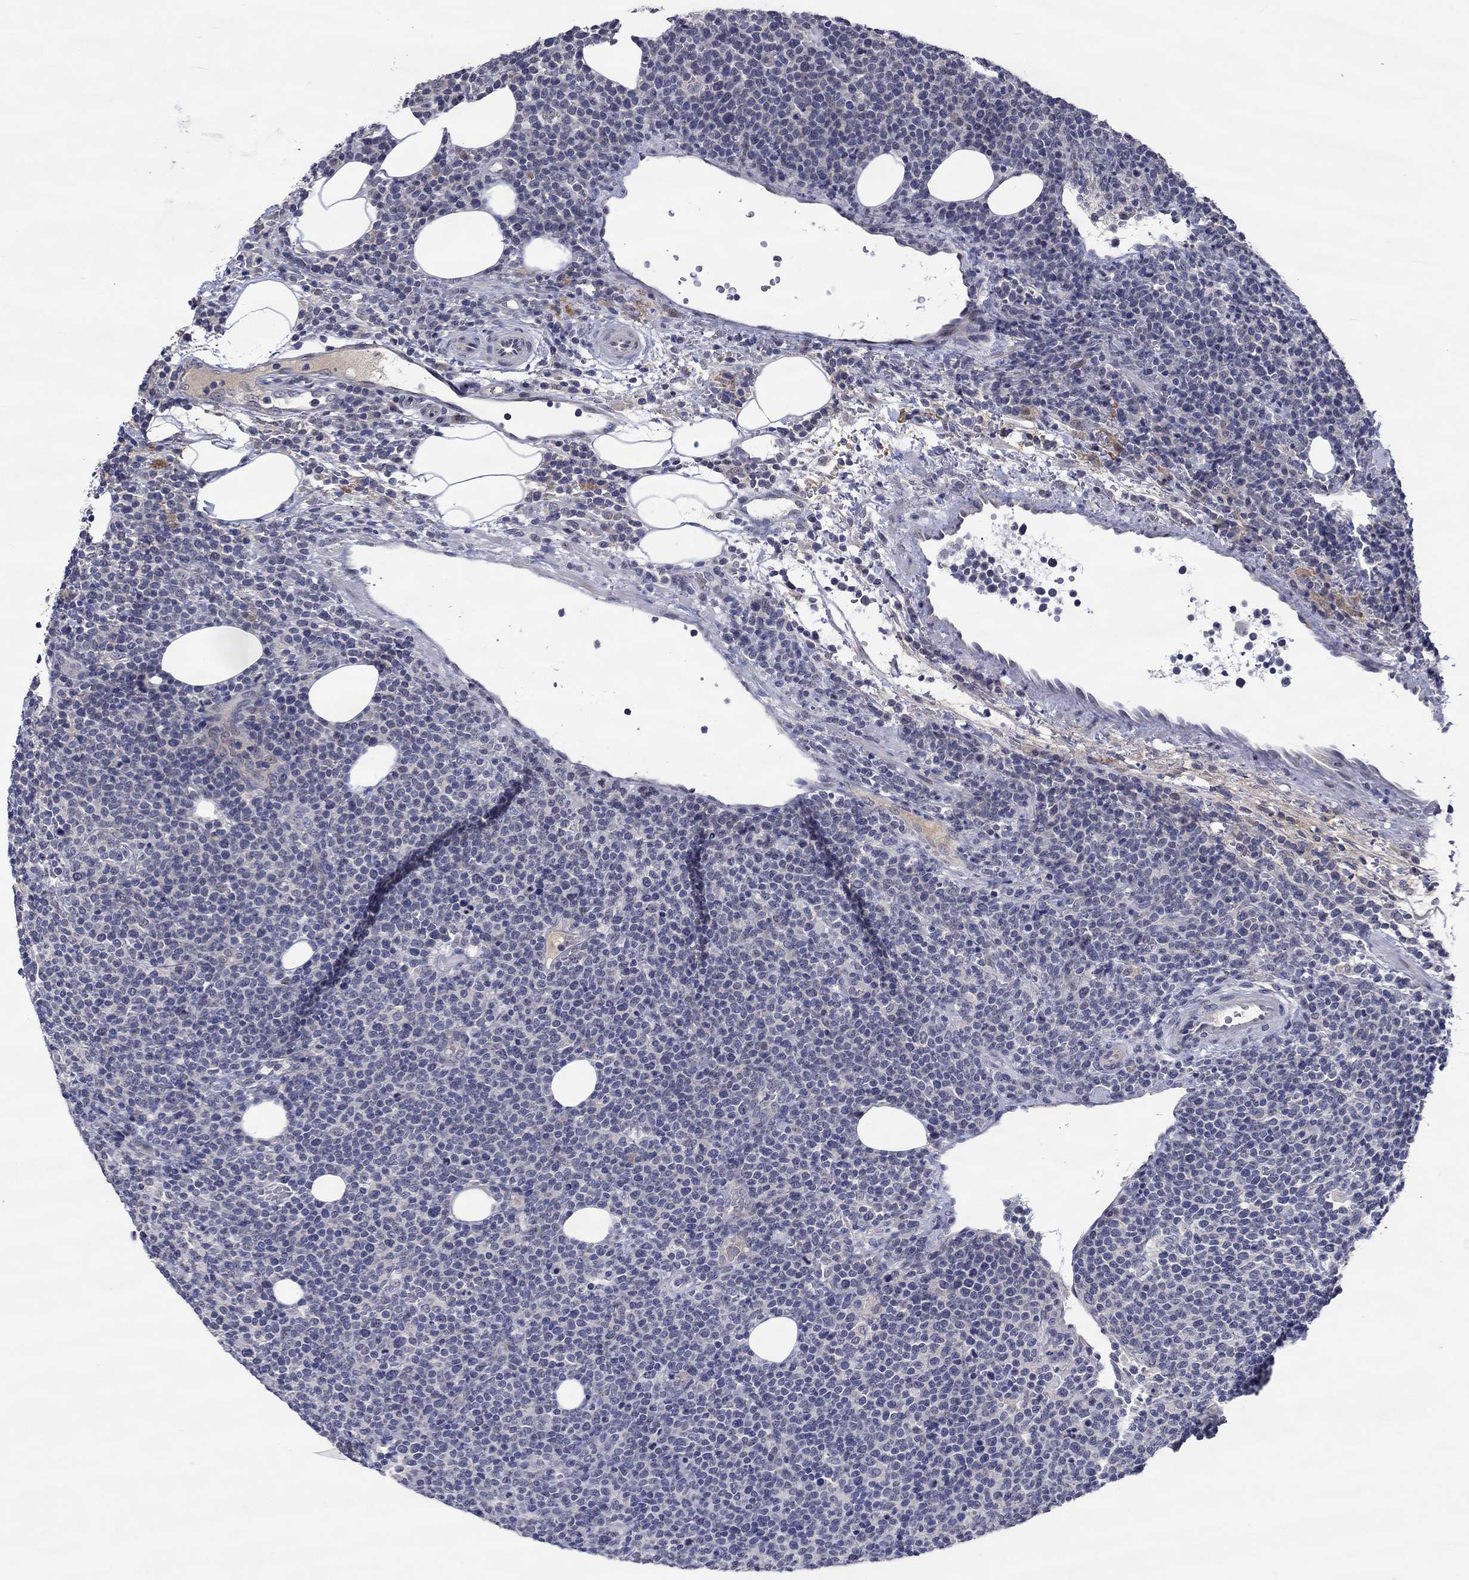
{"staining": {"intensity": "negative", "quantity": "none", "location": "none"}, "tissue": "lymphoma", "cell_type": "Tumor cells", "image_type": "cancer", "snomed": [{"axis": "morphology", "description": "Malignant lymphoma, non-Hodgkin's type, High grade"}, {"axis": "topography", "description": "Lymph node"}], "caption": "The immunohistochemistry (IHC) histopathology image has no significant staining in tumor cells of lymphoma tissue.", "gene": "DDX3Y", "patient": {"sex": "male", "age": 61}}